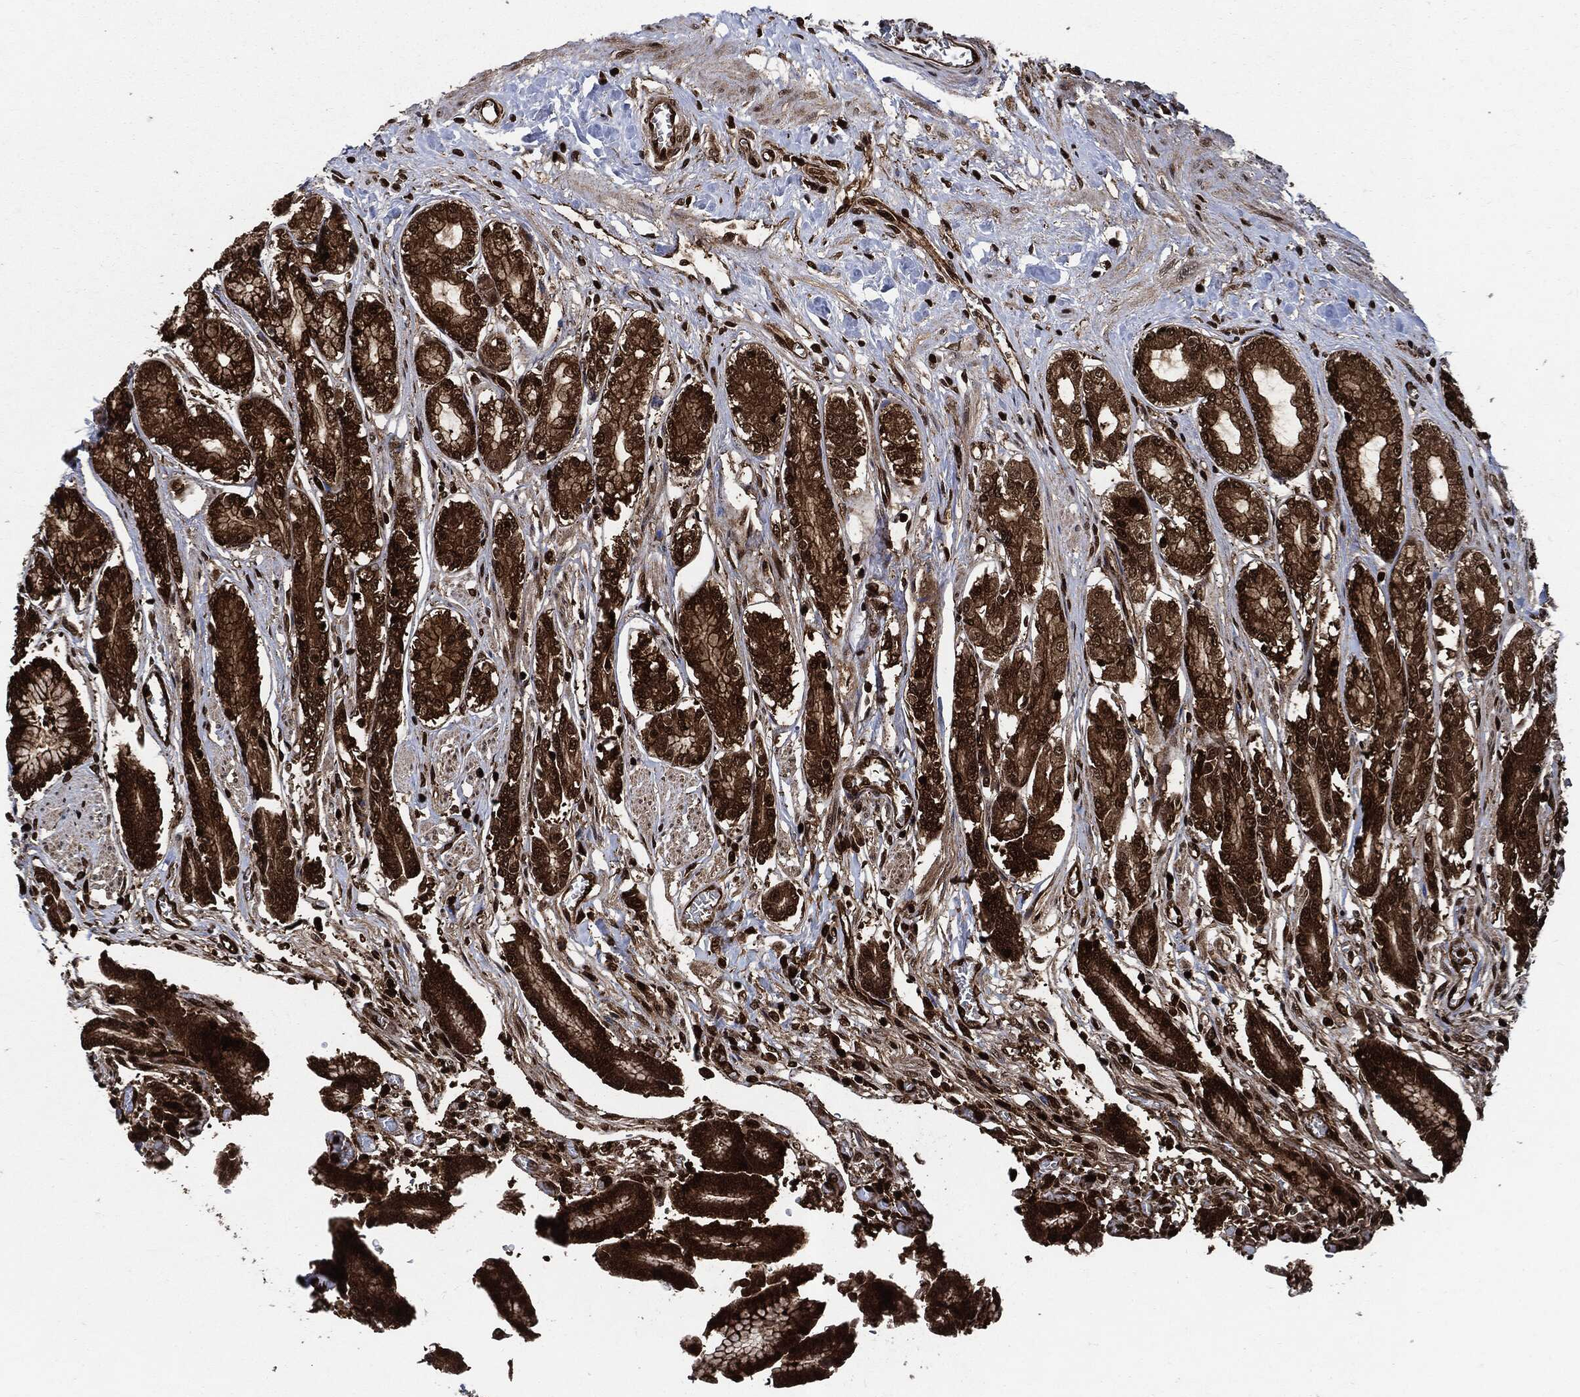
{"staining": {"intensity": "strong", "quantity": ">75%", "location": "cytoplasmic/membranous,nuclear"}, "tissue": "stomach", "cell_type": "Glandular cells", "image_type": "normal", "snomed": [{"axis": "morphology", "description": "Normal tissue, NOS"}, {"axis": "morphology", "description": "Adenocarcinoma, NOS"}, {"axis": "morphology", "description": "Adenocarcinoma, High grade"}, {"axis": "topography", "description": "Stomach, upper"}, {"axis": "topography", "description": "Stomach"}], "caption": "Stomach was stained to show a protein in brown. There is high levels of strong cytoplasmic/membranous,nuclear expression in approximately >75% of glandular cells. The staining was performed using DAB (3,3'-diaminobenzidine) to visualize the protein expression in brown, while the nuclei were stained in blue with hematoxylin (Magnification: 20x).", "gene": "YWHAB", "patient": {"sex": "female", "age": 65}}